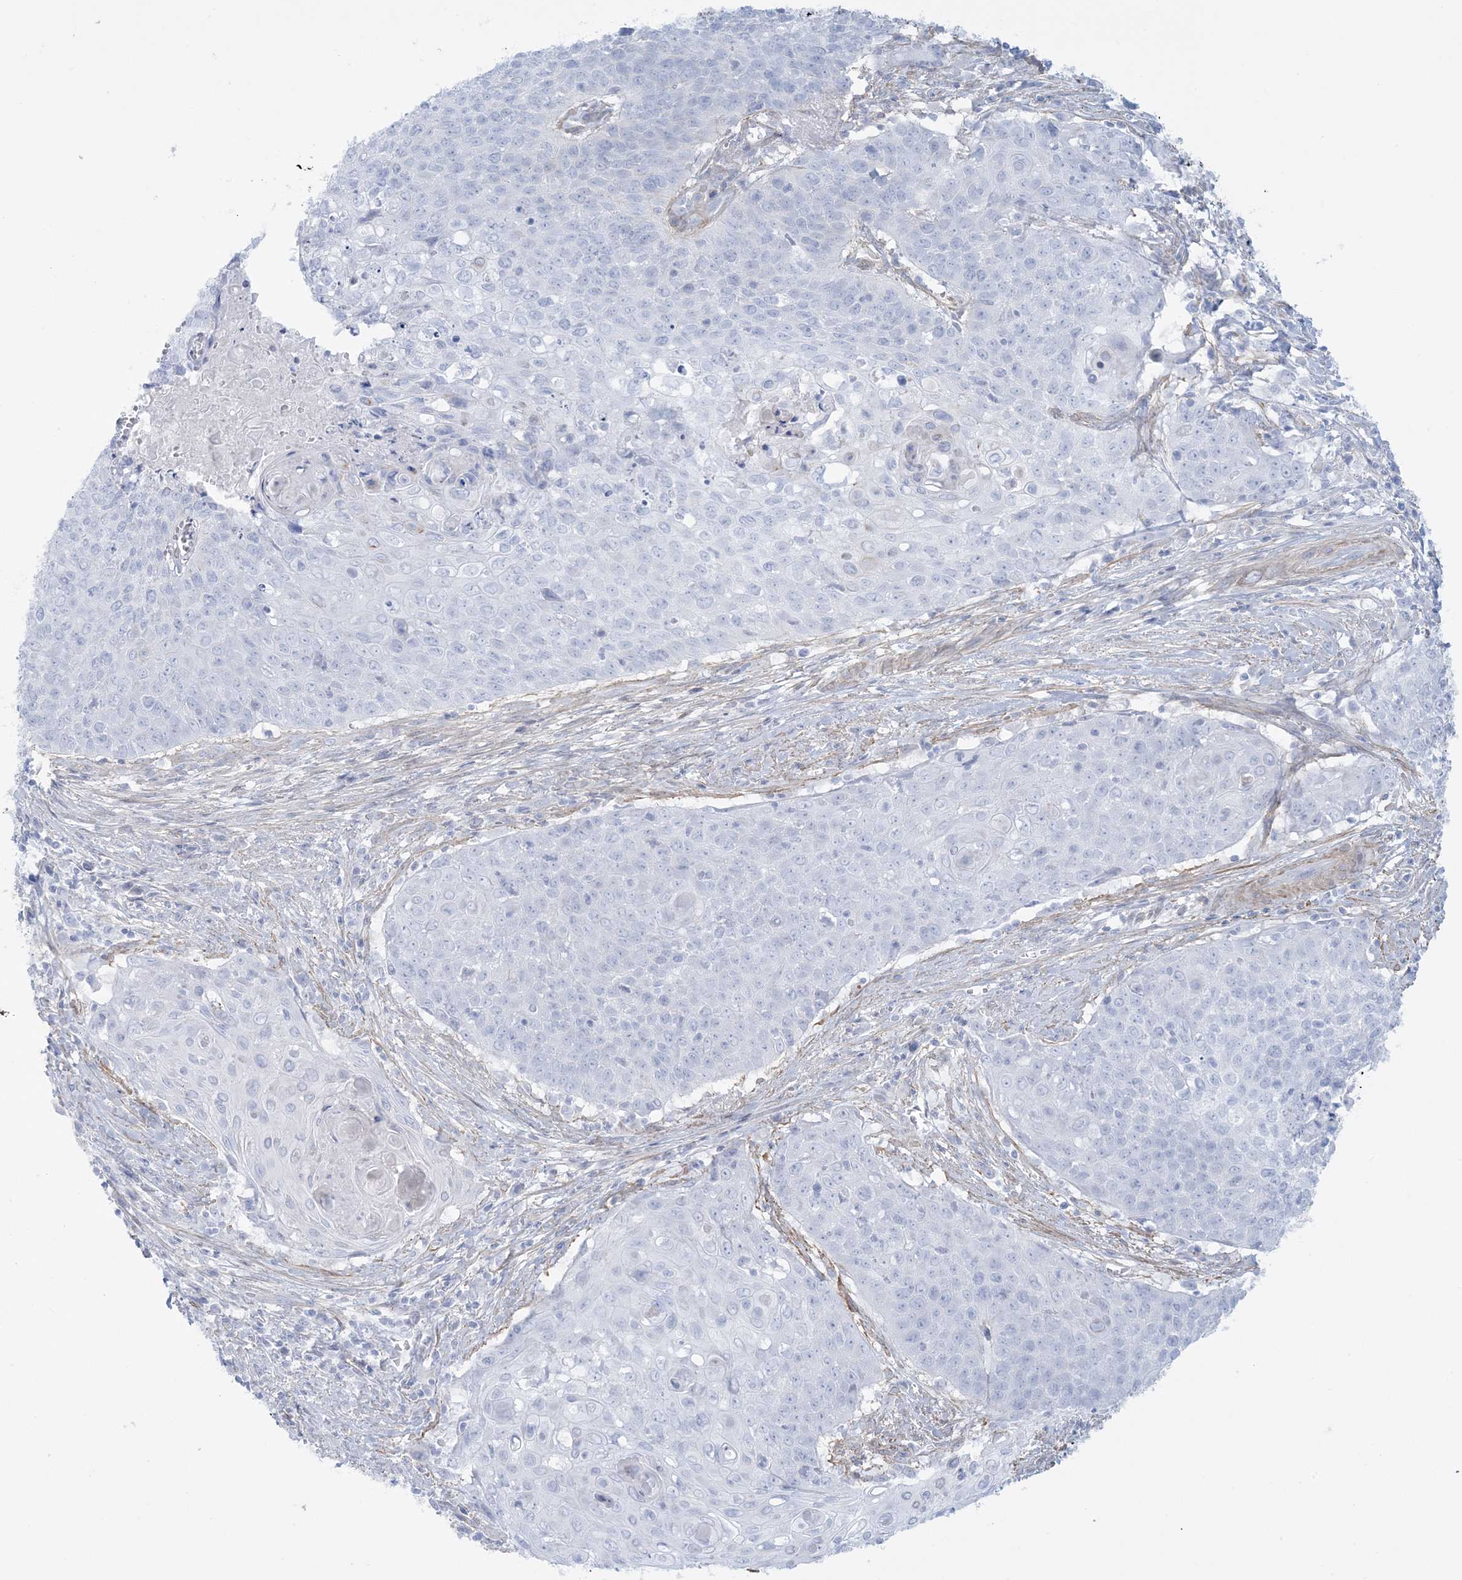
{"staining": {"intensity": "negative", "quantity": "none", "location": "none"}, "tissue": "cervical cancer", "cell_type": "Tumor cells", "image_type": "cancer", "snomed": [{"axis": "morphology", "description": "Squamous cell carcinoma, NOS"}, {"axis": "topography", "description": "Cervix"}], "caption": "This is an immunohistochemistry (IHC) histopathology image of cervical cancer. There is no staining in tumor cells.", "gene": "AGXT", "patient": {"sex": "female", "age": 39}}